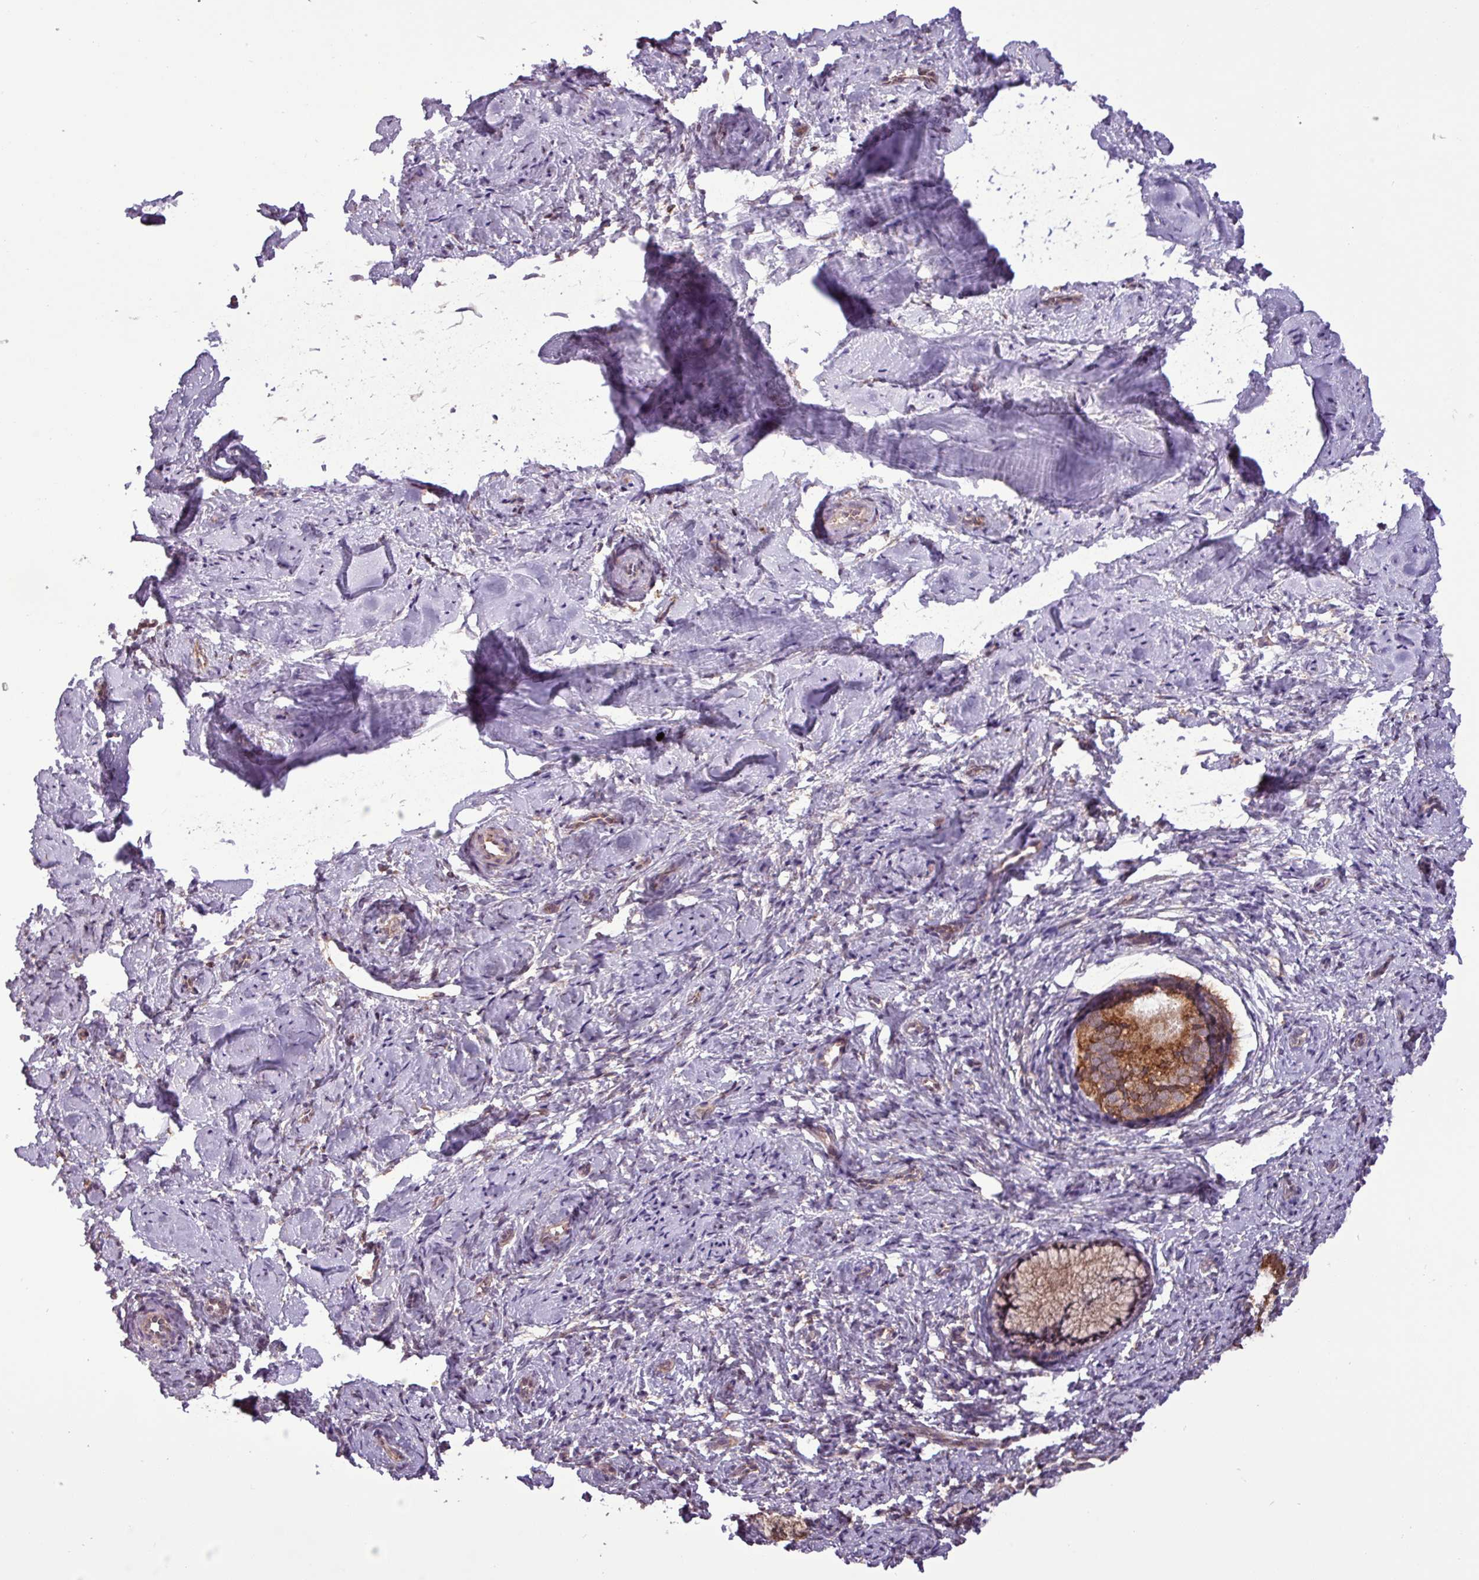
{"staining": {"intensity": "moderate", "quantity": ">75%", "location": "cytoplasmic/membranous"}, "tissue": "cervix", "cell_type": "Glandular cells", "image_type": "normal", "snomed": [{"axis": "morphology", "description": "Normal tissue, NOS"}, {"axis": "topography", "description": "Cervix"}], "caption": "Protein staining exhibits moderate cytoplasmic/membranous positivity in about >75% of glandular cells in normal cervix. (brown staining indicates protein expression, while blue staining denotes nuclei).", "gene": "MCTP2", "patient": {"sex": "female", "age": 57}}